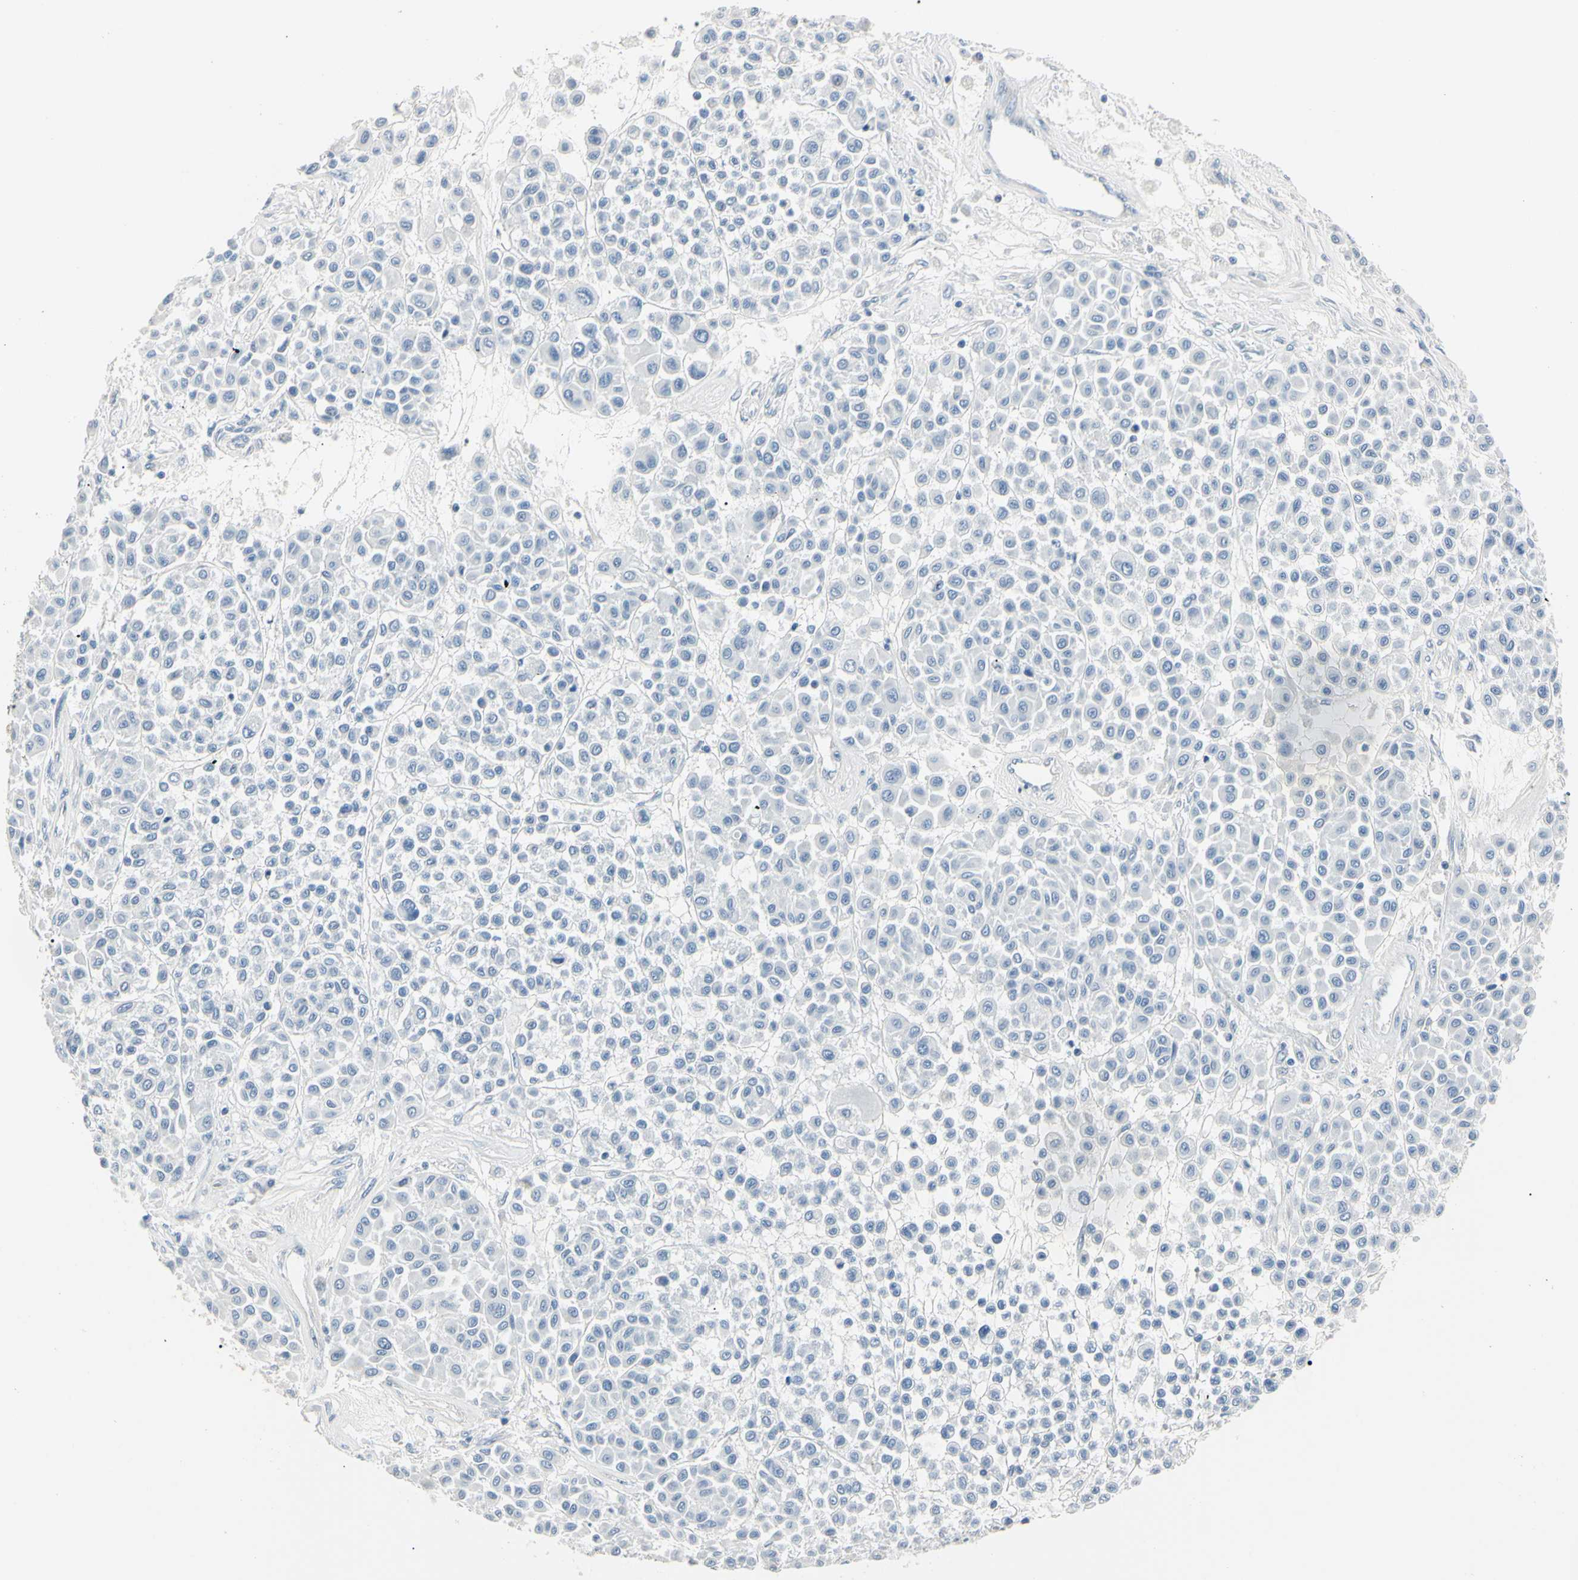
{"staining": {"intensity": "negative", "quantity": "none", "location": "none"}, "tissue": "melanoma", "cell_type": "Tumor cells", "image_type": "cancer", "snomed": [{"axis": "morphology", "description": "Malignant melanoma, Metastatic site"}, {"axis": "topography", "description": "Soft tissue"}], "caption": "Human malignant melanoma (metastatic site) stained for a protein using immunohistochemistry exhibits no staining in tumor cells.", "gene": "AKR1C3", "patient": {"sex": "male", "age": 41}}